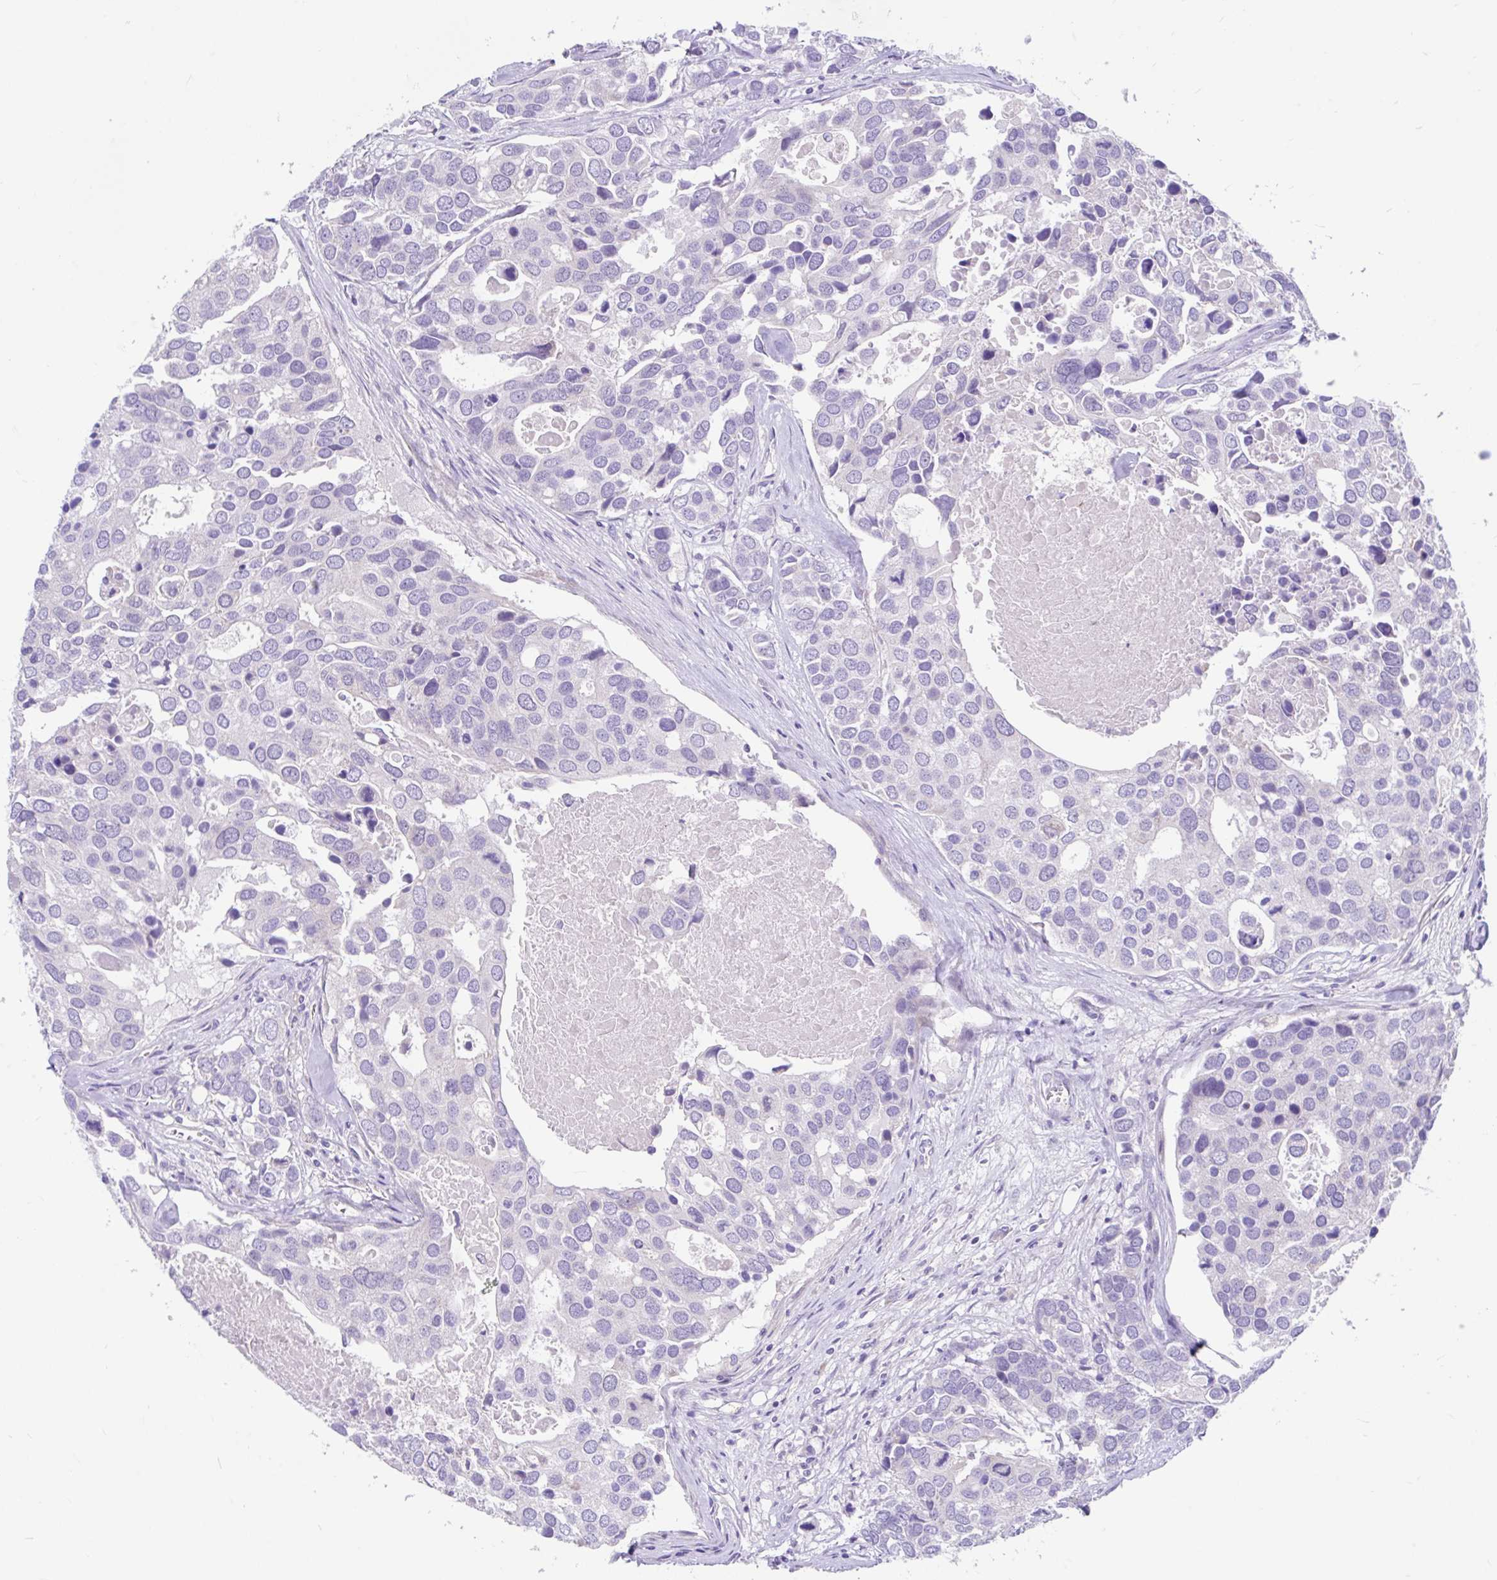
{"staining": {"intensity": "negative", "quantity": "none", "location": "none"}, "tissue": "breast cancer", "cell_type": "Tumor cells", "image_type": "cancer", "snomed": [{"axis": "morphology", "description": "Duct carcinoma"}, {"axis": "topography", "description": "Breast"}], "caption": "The IHC micrograph has no significant expression in tumor cells of breast cancer tissue. (Immunohistochemistry, brightfield microscopy, high magnification).", "gene": "CCSAP", "patient": {"sex": "female", "age": 83}}